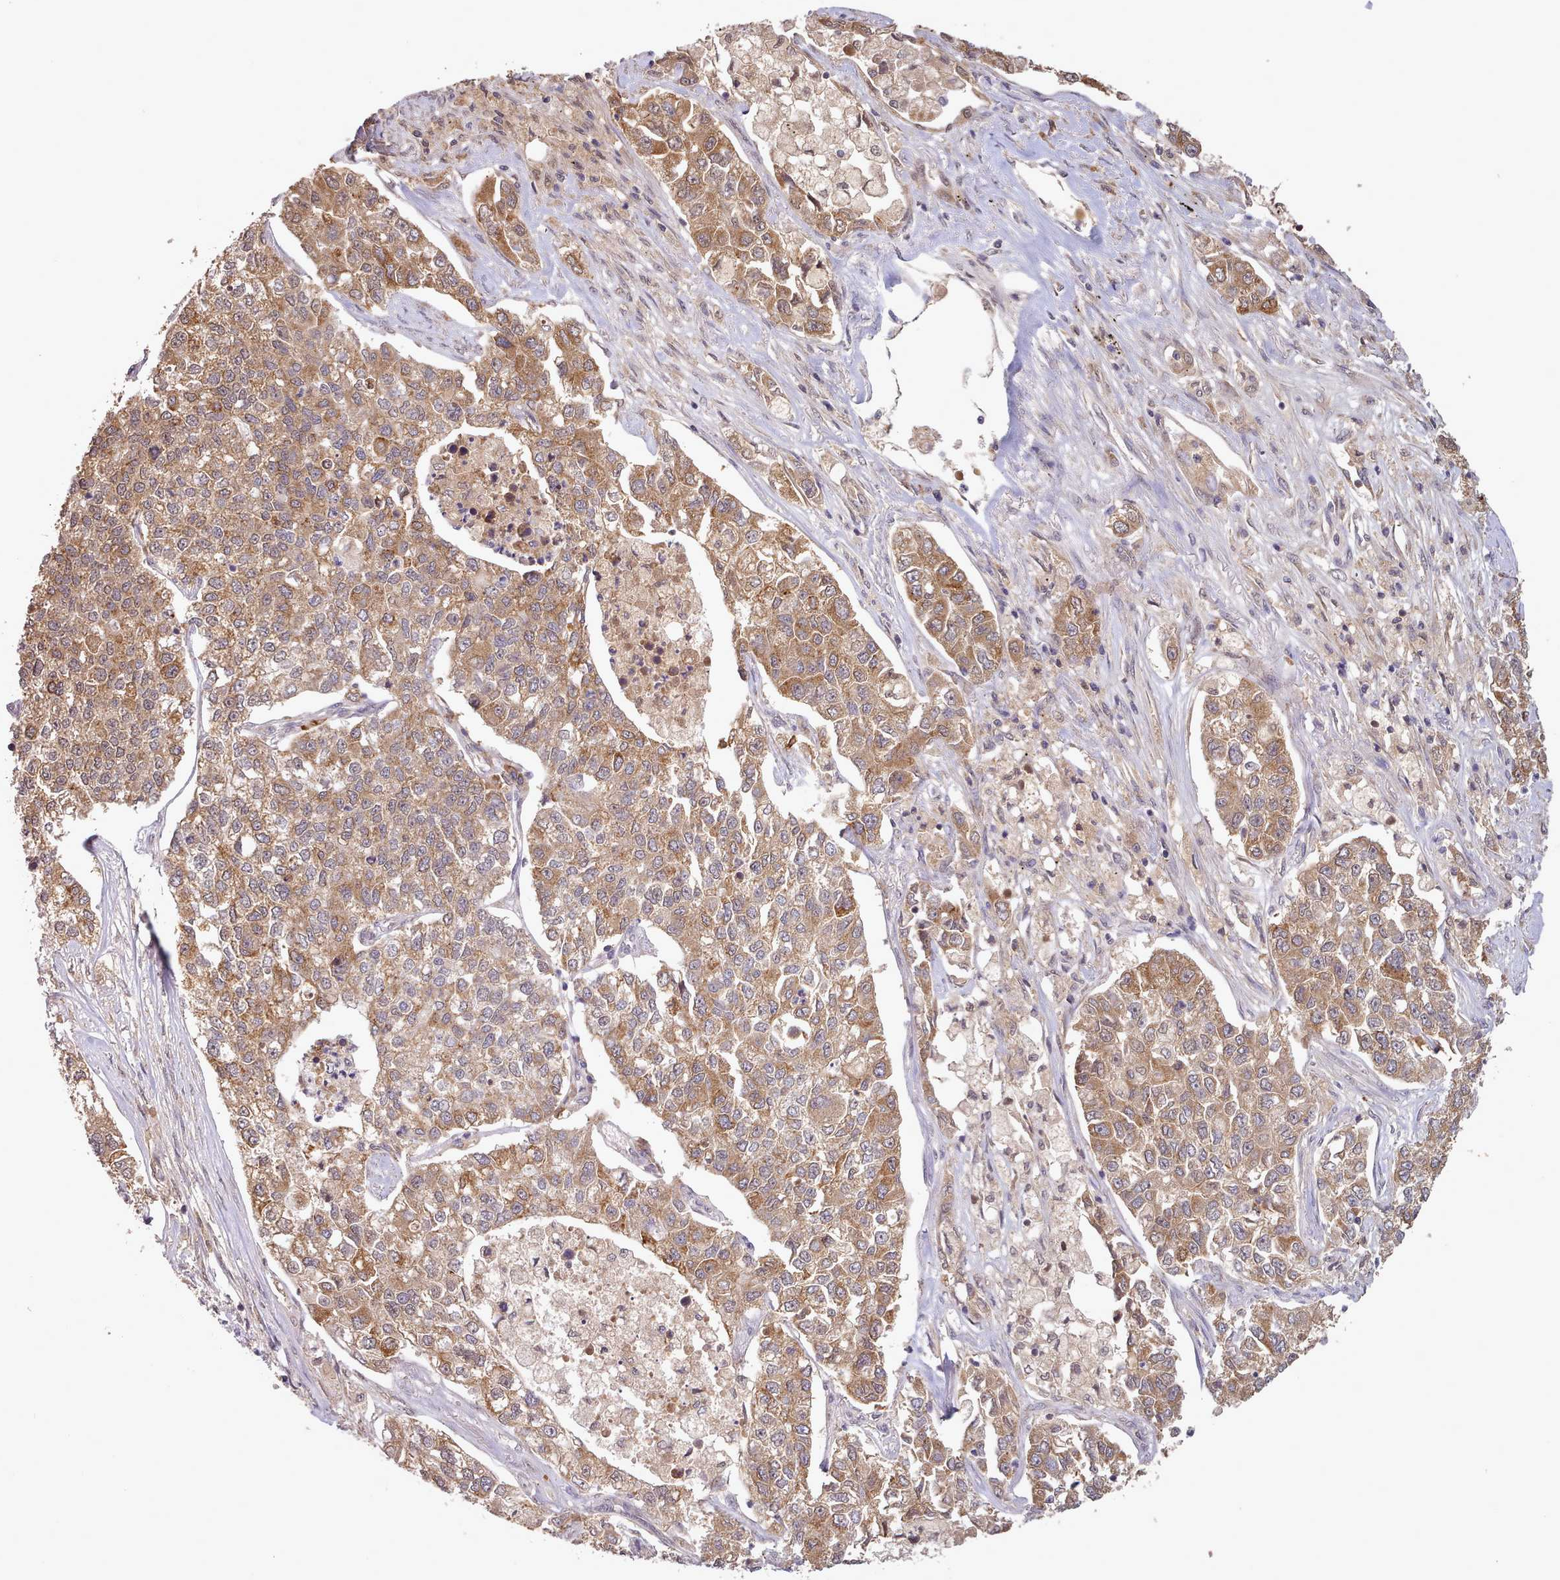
{"staining": {"intensity": "moderate", "quantity": "25%-75%", "location": "cytoplasmic/membranous"}, "tissue": "lung cancer", "cell_type": "Tumor cells", "image_type": "cancer", "snomed": [{"axis": "morphology", "description": "Adenocarcinoma, NOS"}, {"axis": "topography", "description": "Lung"}], "caption": "A micrograph of lung adenocarcinoma stained for a protein shows moderate cytoplasmic/membranous brown staining in tumor cells.", "gene": "PIP4P1", "patient": {"sex": "male", "age": 49}}